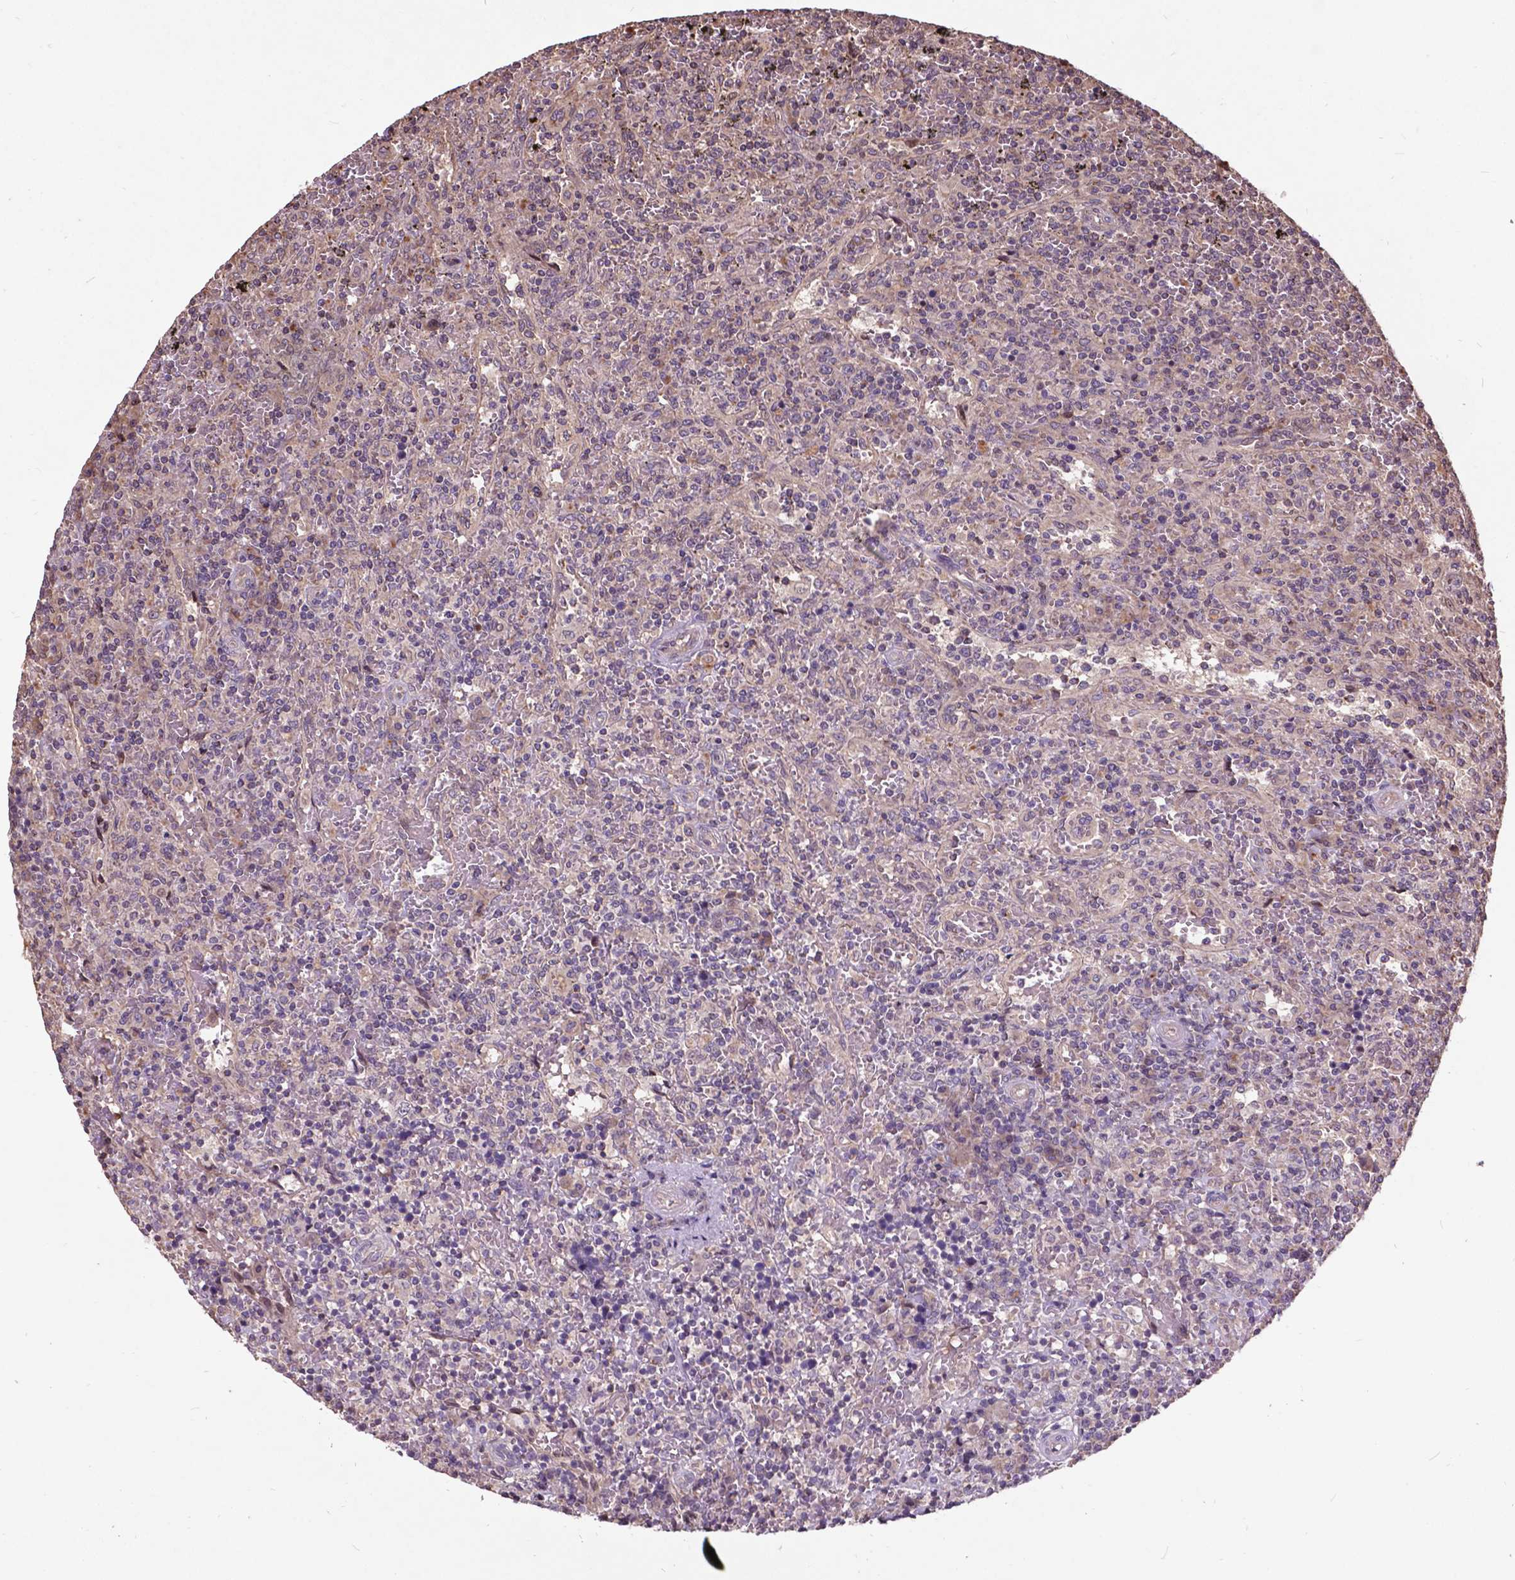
{"staining": {"intensity": "negative", "quantity": "none", "location": "none"}, "tissue": "lymphoma", "cell_type": "Tumor cells", "image_type": "cancer", "snomed": [{"axis": "morphology", "description": "Malignant lymphoma, non-Hodgkin's type, Low grade"}, {"axis": "topography", "description": "Spleen"}], "caption": "An immunohistochemistry image of low-grade malignant lymphoma, non-Hodgkin's type is shown. There is no staining in tumor cells of low-grade malignant lymphoma, non-Hodgkin's type.", "gene": "AP1S3", "patient": {"sex": "male", "age": 62}}